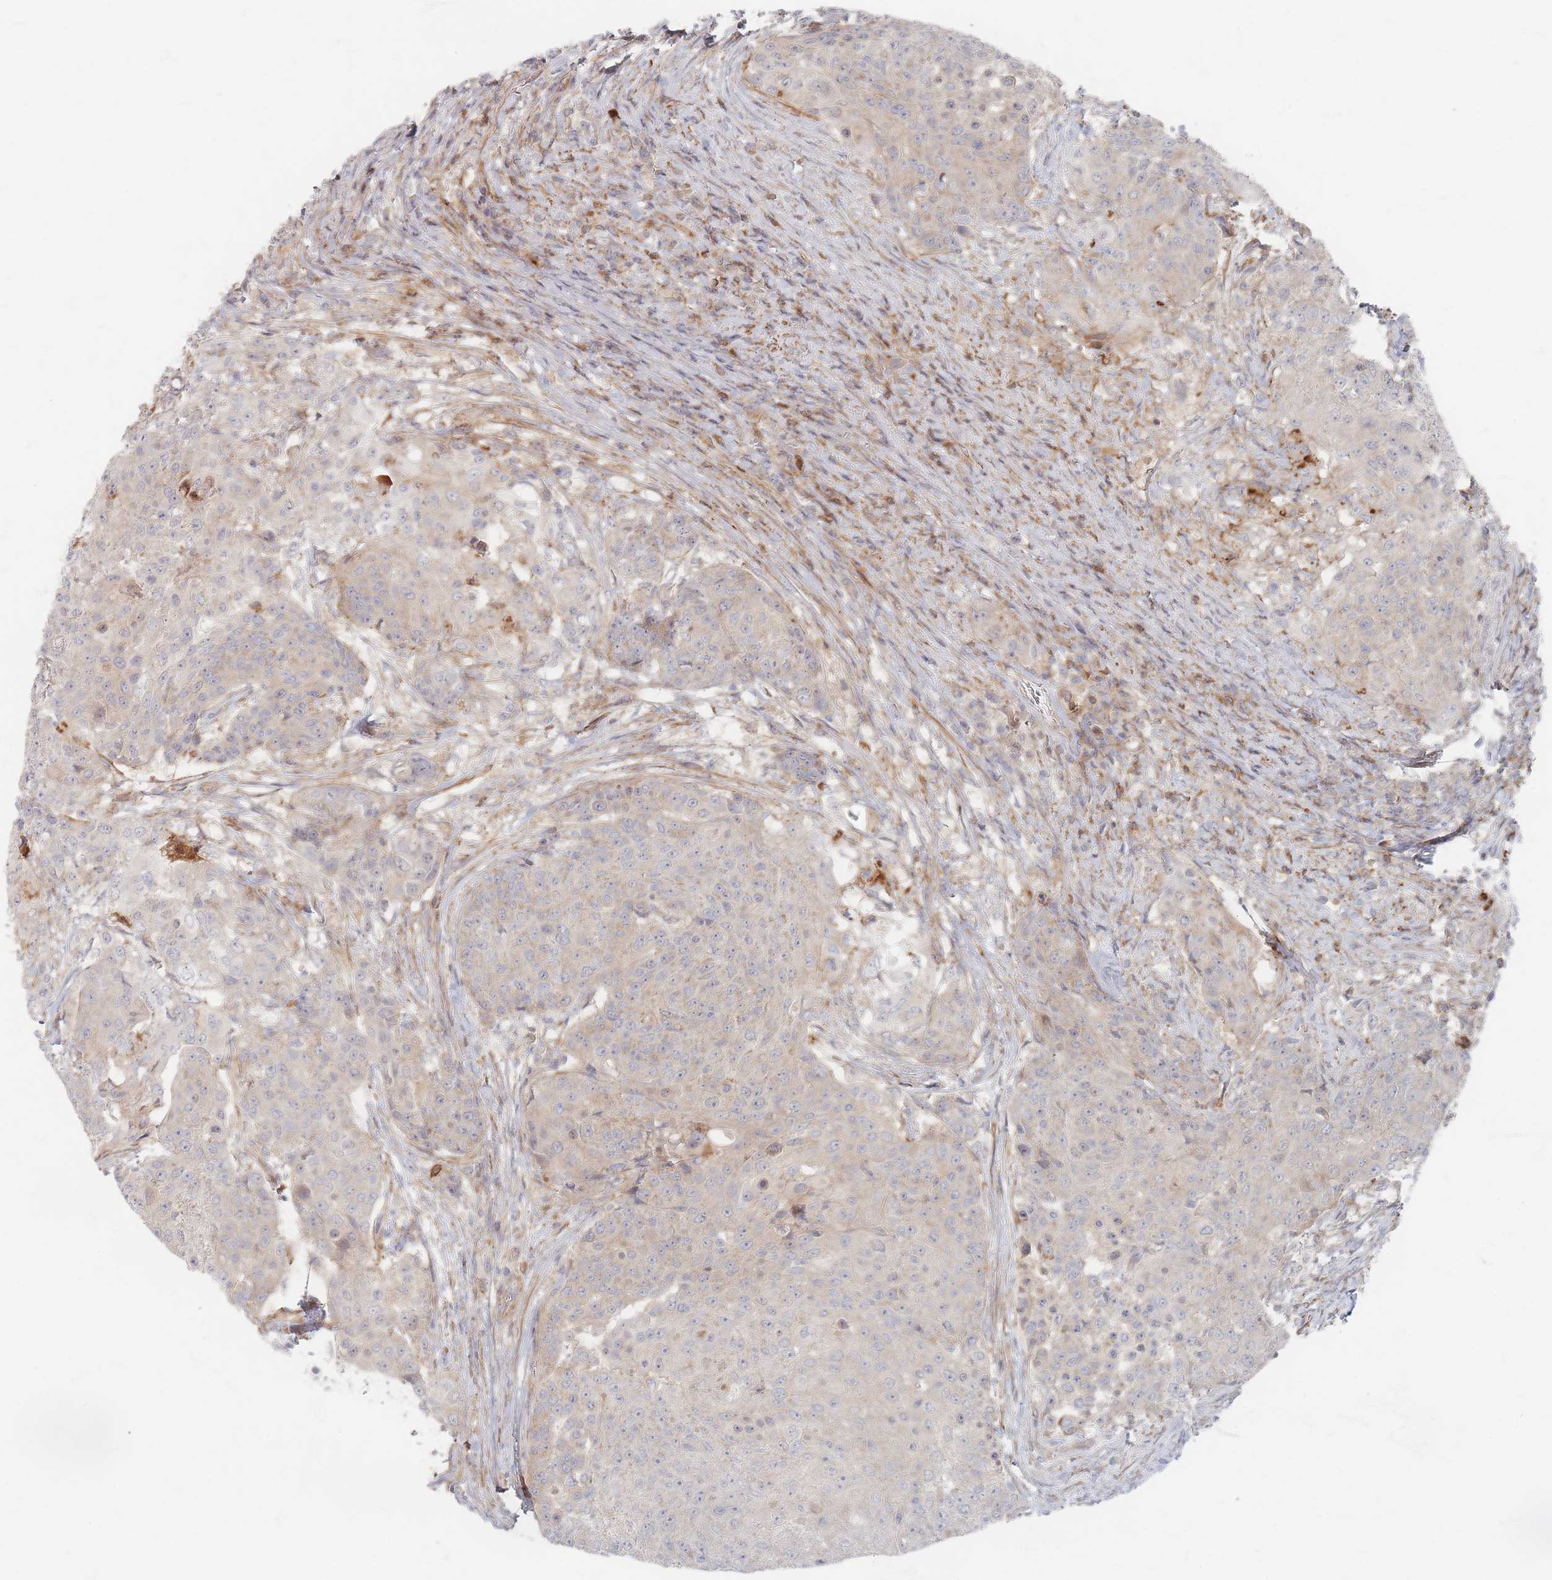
{"staining": {"intensity": "weak", "quantity": "<25%", "location": "cytoplasmic/membranous"}, "tissue": "urothelial cancer", "cell_type": "Tumor cells", "image_type": "cancer", "snomed": [{"axis": "morphology", "description": "Urothelial carcinoma, High grade"}, {"axis": "topography", "description": "Urinary bladder"}], "caption": "Tumor cells show no significant expression in urothelial cancer.", "gene": "ZNF852", "patient": {"sex": "female", "age": 63}}